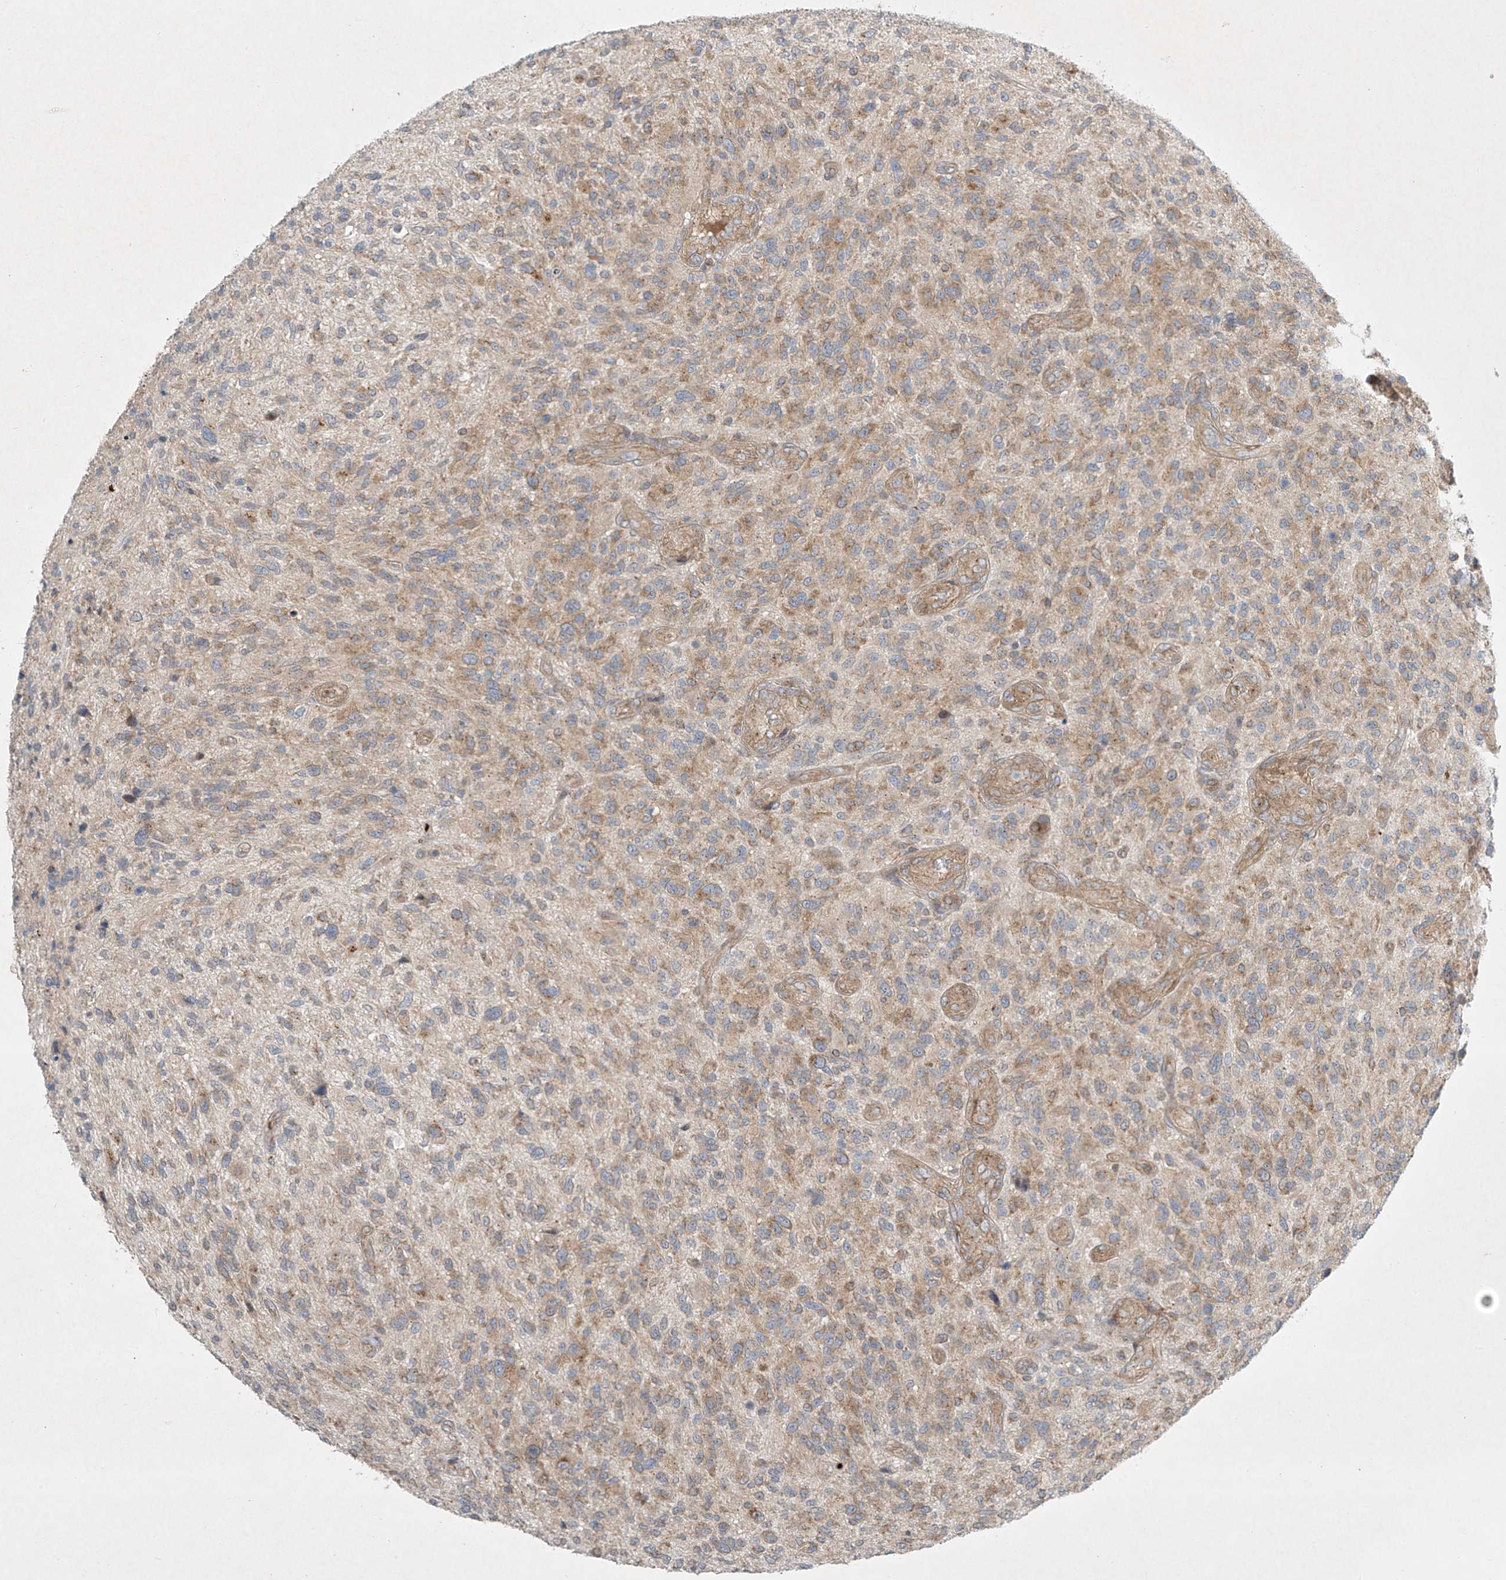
{"staining": {"intensity": "moderate", "quantity": "25%-75%", "location": "cytoplasmic/membranous"}, "tissue": "glioma", "cell_type": "Tumor cells", "image_type": "cancer", "snomed": [{"axis": "morphology", "description": "Glioma, malignant, High grade"}, {"axis": "topography", "description": "Brain"}], "caption": "Brown immunohistochemical staining in glioma shows moderate cytoplasmic/membranous positivity in approximately 25%-75% of tumor cells.", "gene": "TJAP1", "patient": {"sex": "male", "age": 47}}